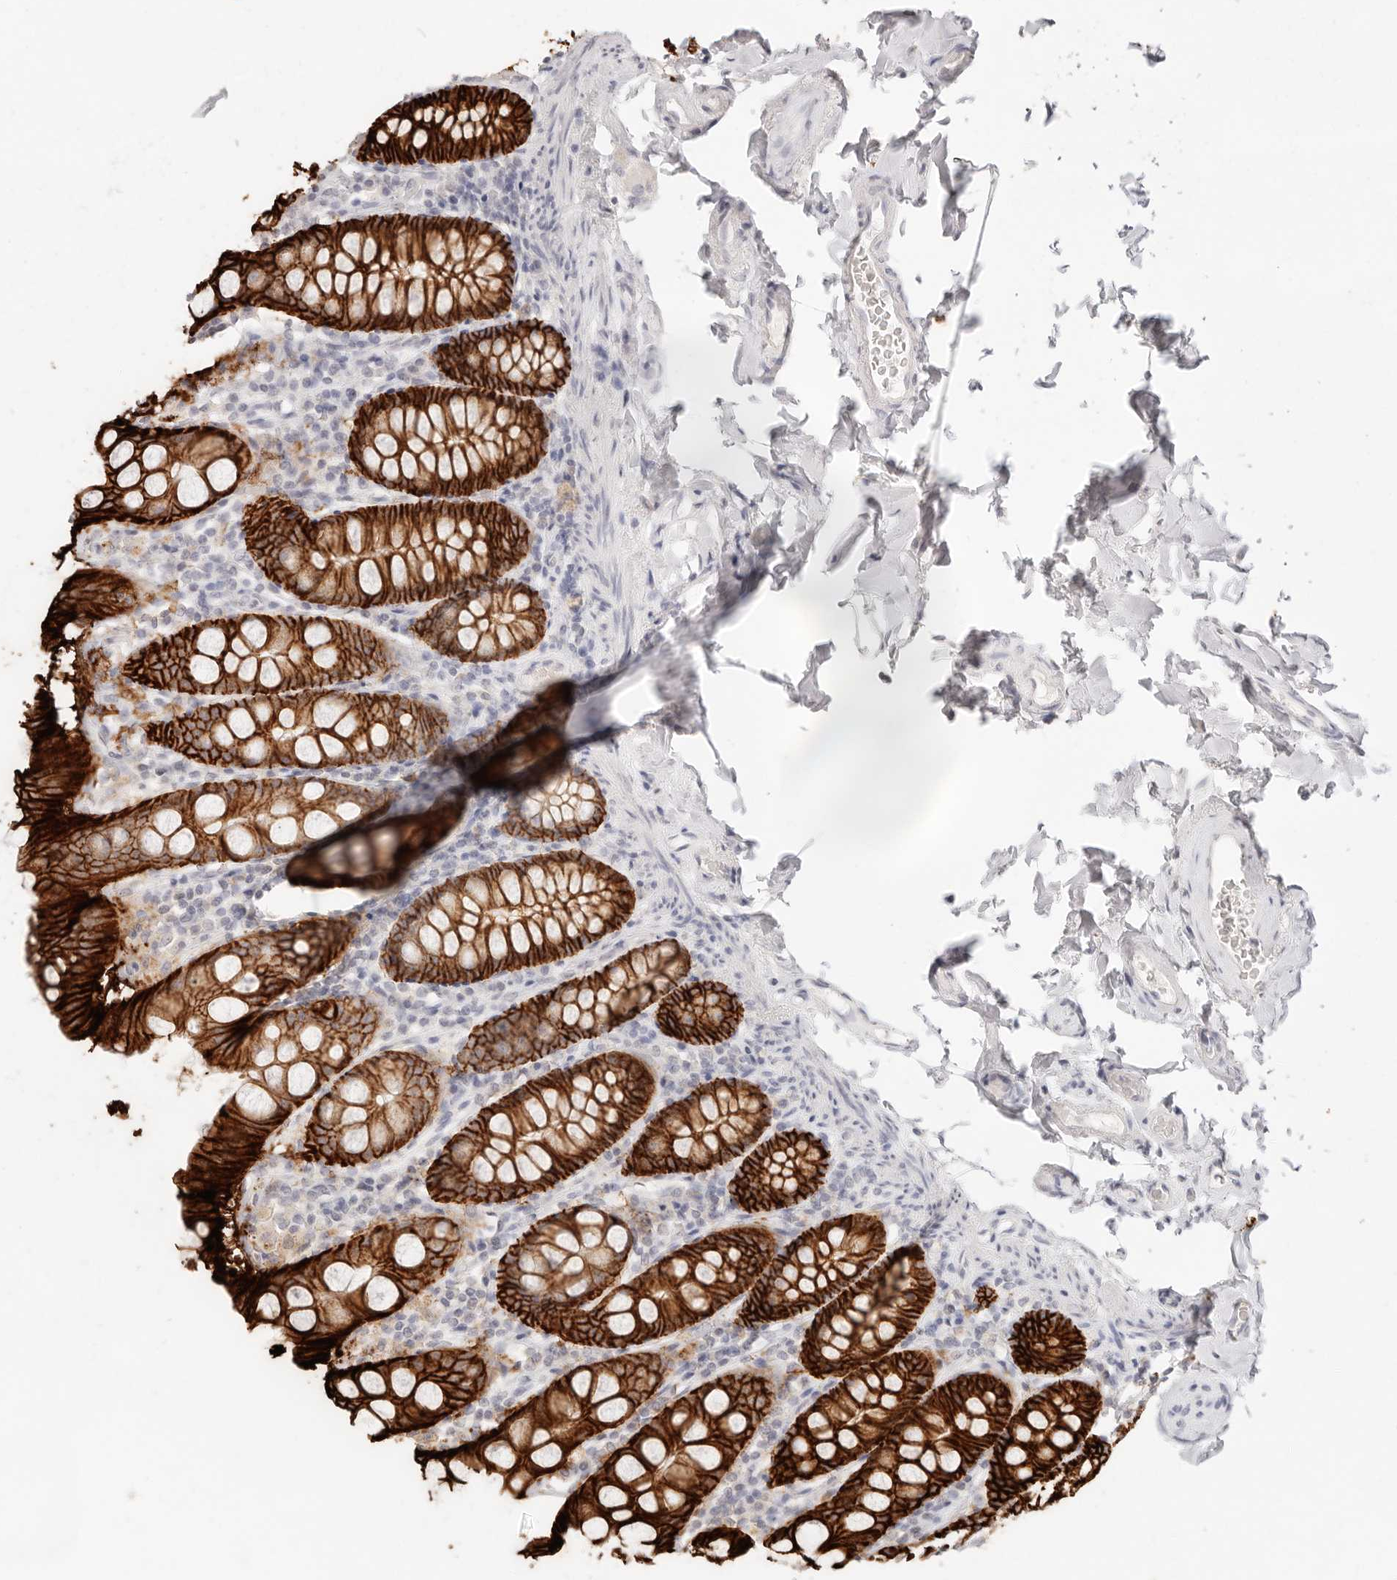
{"staining": {"intensity": "negative", "quantity": "none", "location": "none"}, "tissue": "colon", "cell_type": "Endothelial cells", "image_type": "normal", "snomed": [{"axis": "morphology", "description": "Normal tissue, NOS"}, {"axis": "topography", "description": "Colon"}, {"axis": "topography", "description": "Peripheral nerve tissue"}], "caption": "The histopathology image exhibits no staining of endothelial cells in normal colon.", "gene": "EPCAM", "patient": {"sex": "female", "age": 61}}